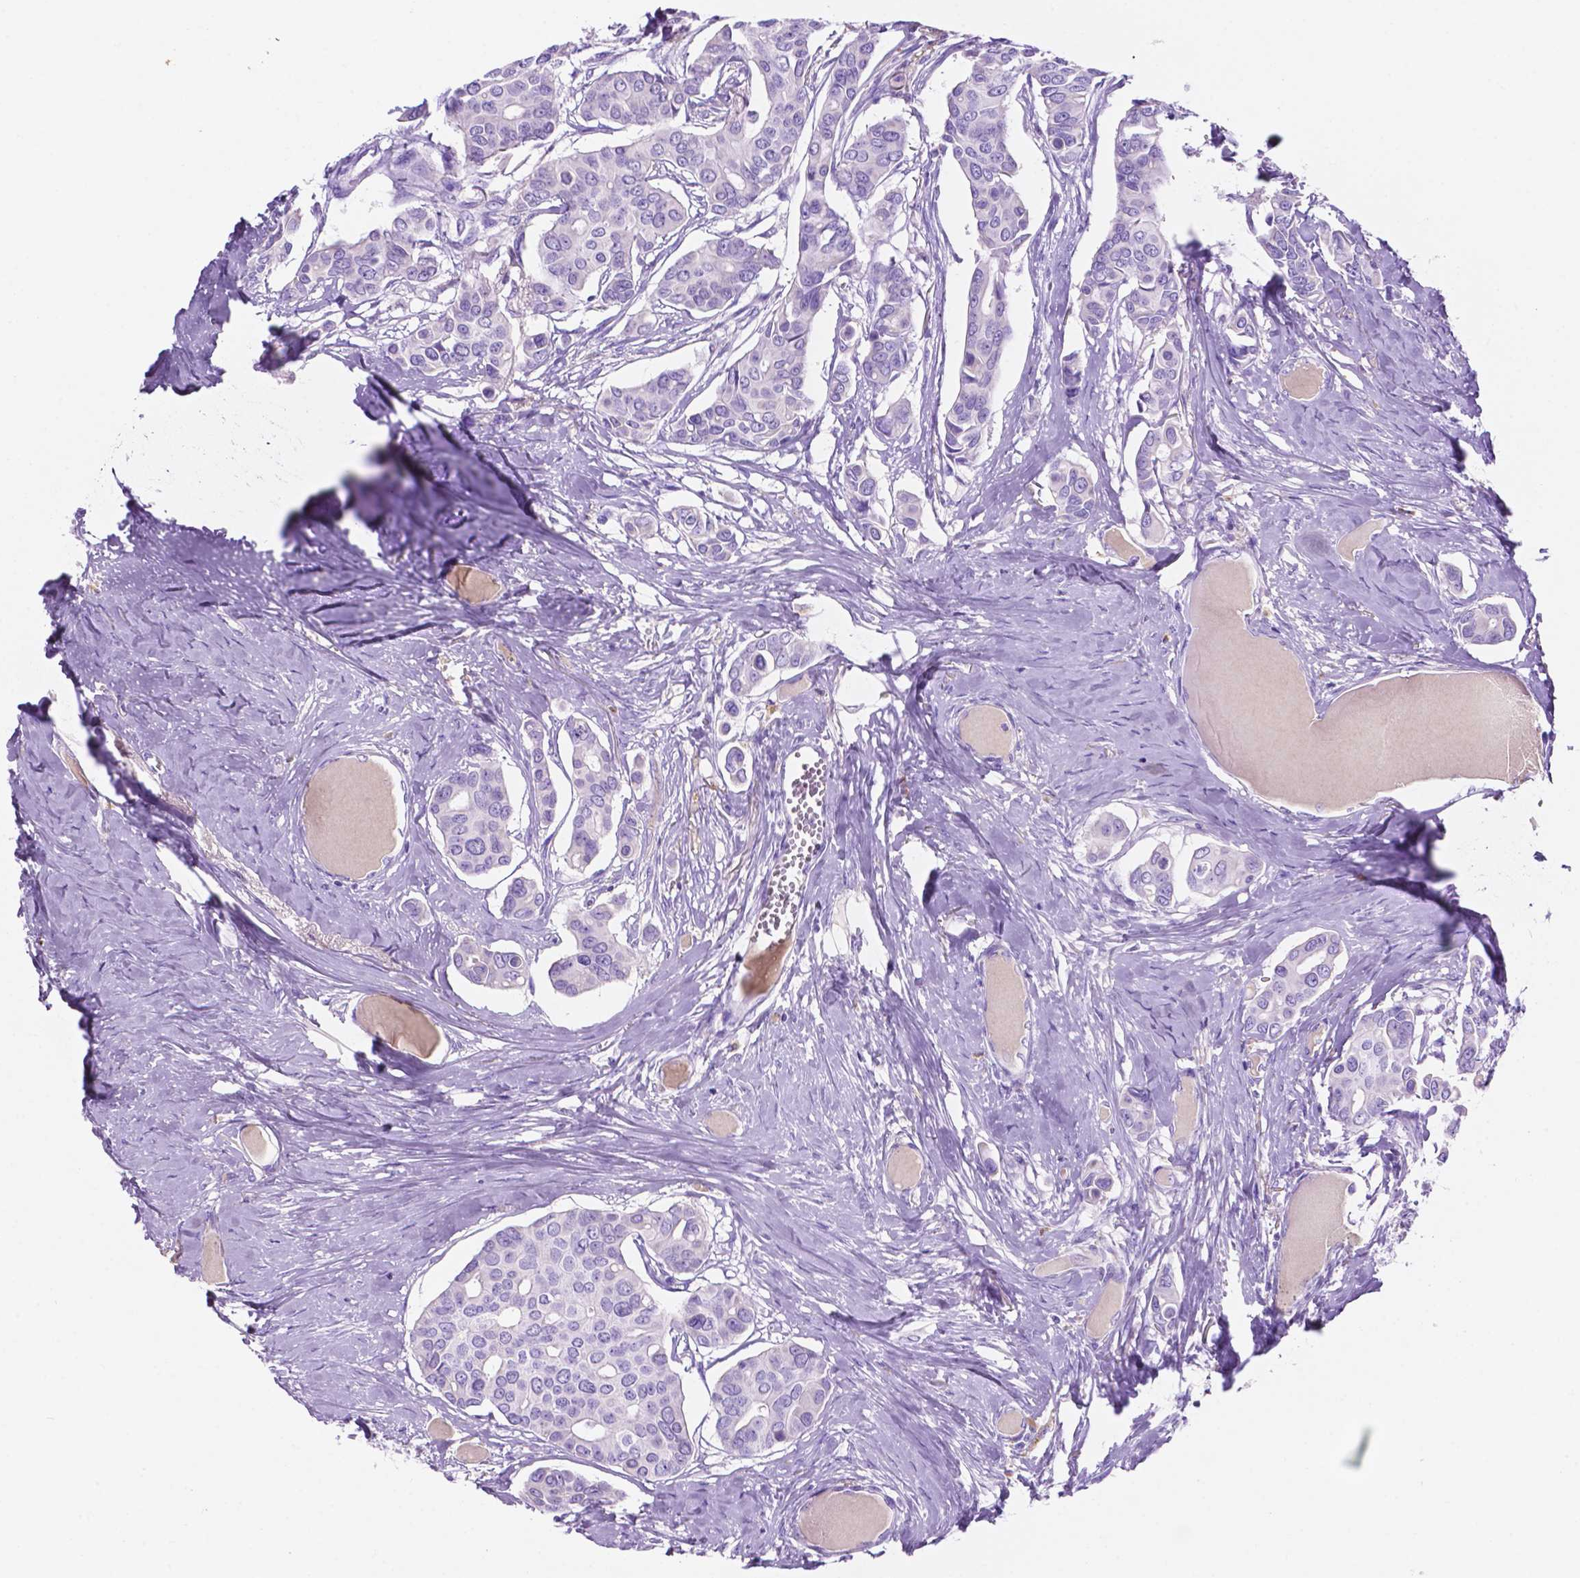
{"staining": {"intensity": "negative", "quantity": "none", "location": "none"}, "tissue": "breast cancer", "cell_type": "Tumor cells", "image_type": "cancer", "snomed": [{"axis": "morphology", "description": "Duct carcinoma"}, {"axis": "topography", "description": "Breast"}], "caption": "Tumor cells show no significant protein staining in invasive ductal carcinoma (breast).", "gene": "FOXB2", "patient": {"sex": "female", "age": 54}}